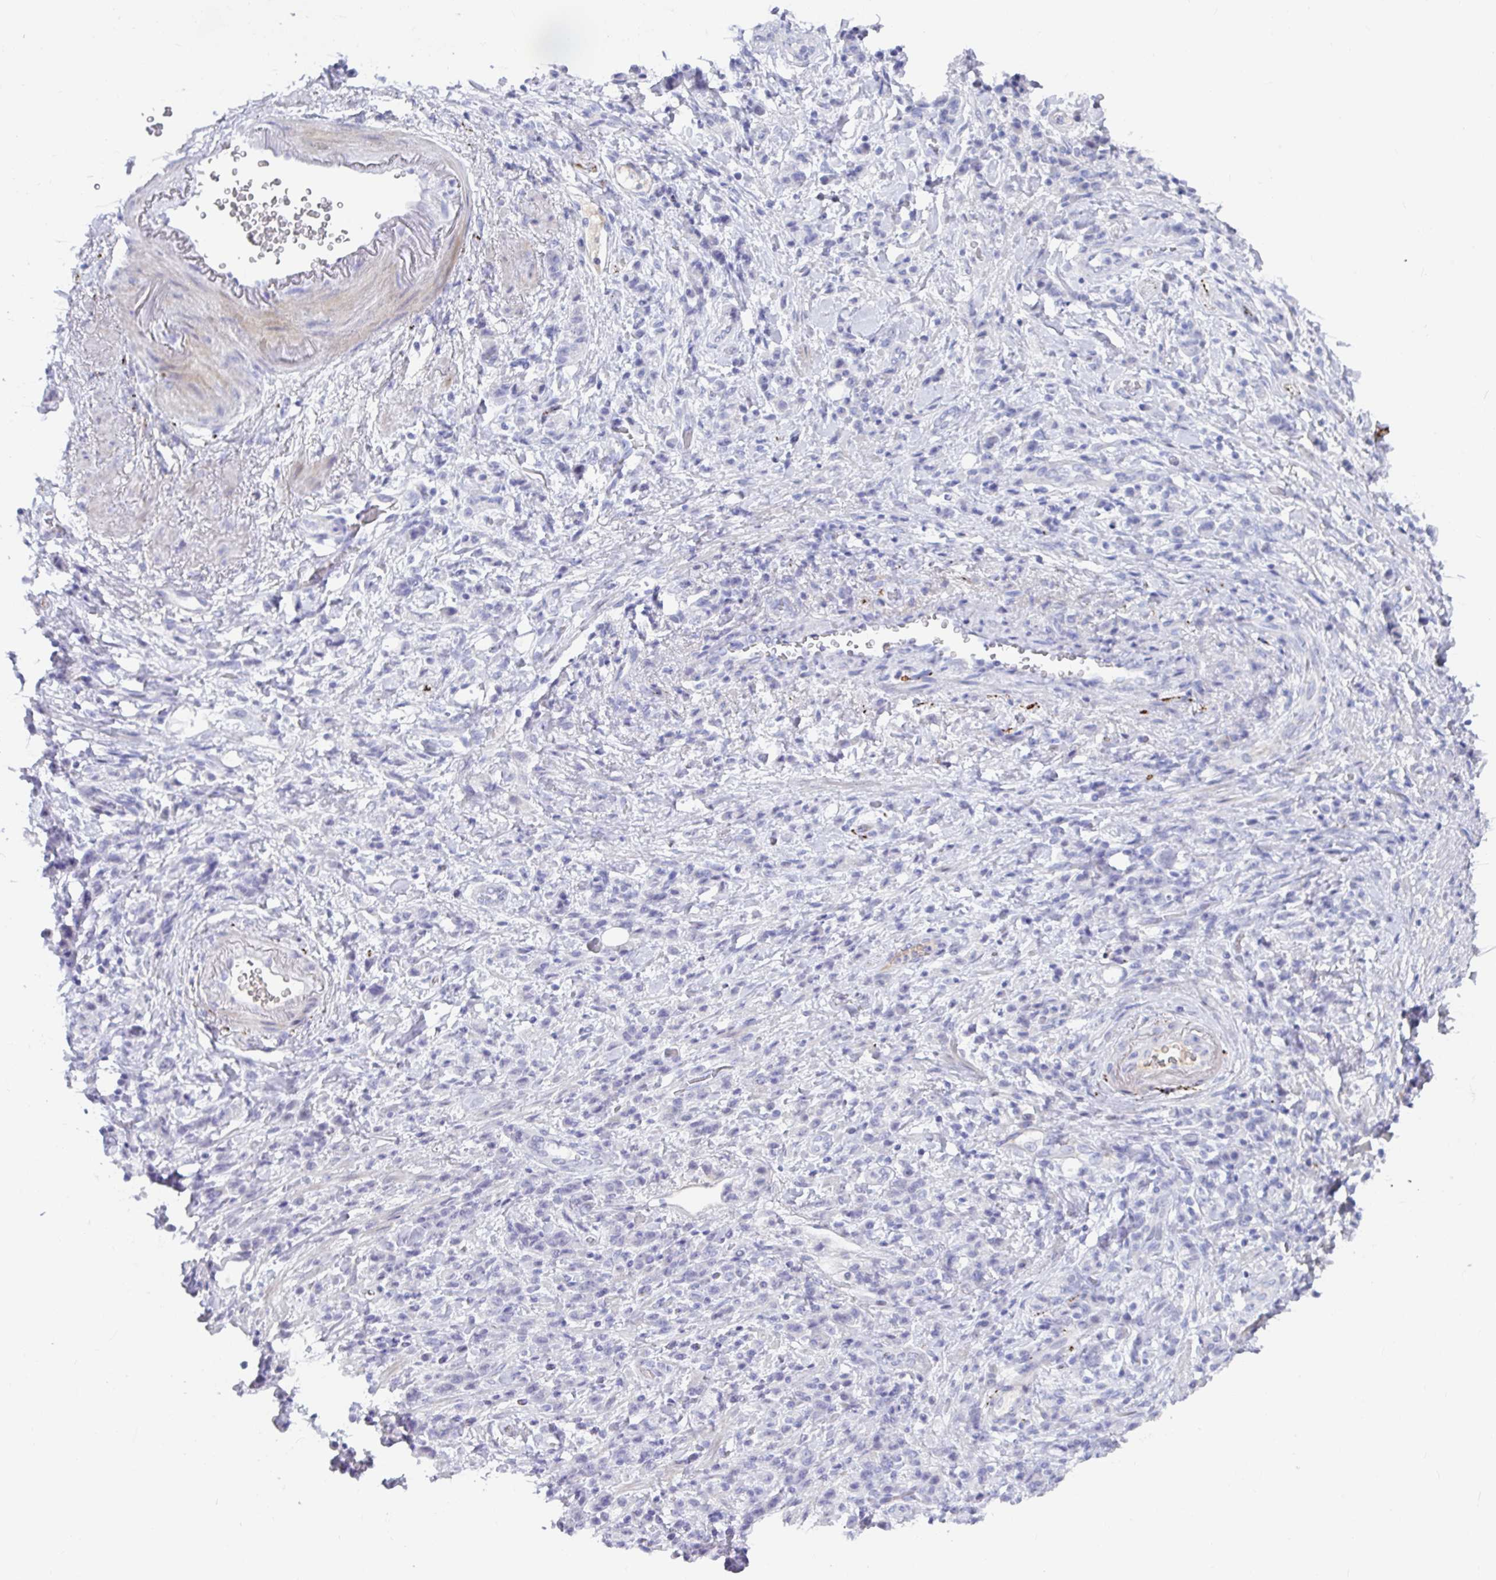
{"staining": {"intensity": "negative", "quantity": "none", "location": "none"}, "tissue": "stomach cancer", "cell_type": "Tumor cells", "image_type": "cancer", "snomed": [{"axis": "morphology", "description": "Adenocarcinoma, NOS"}, {"axis": "topography", "description": "Stomach"}], "caption": "Immunohistochemistry image of human stomach adenocarcinoma stained for a protein (brown), which reveals no staining in tumor cells. (Brightfield microscopy of DAB immunohistochemistry at high magnification).", "gene": "NPY", "patient": {"sex": "male", "age": 77}}